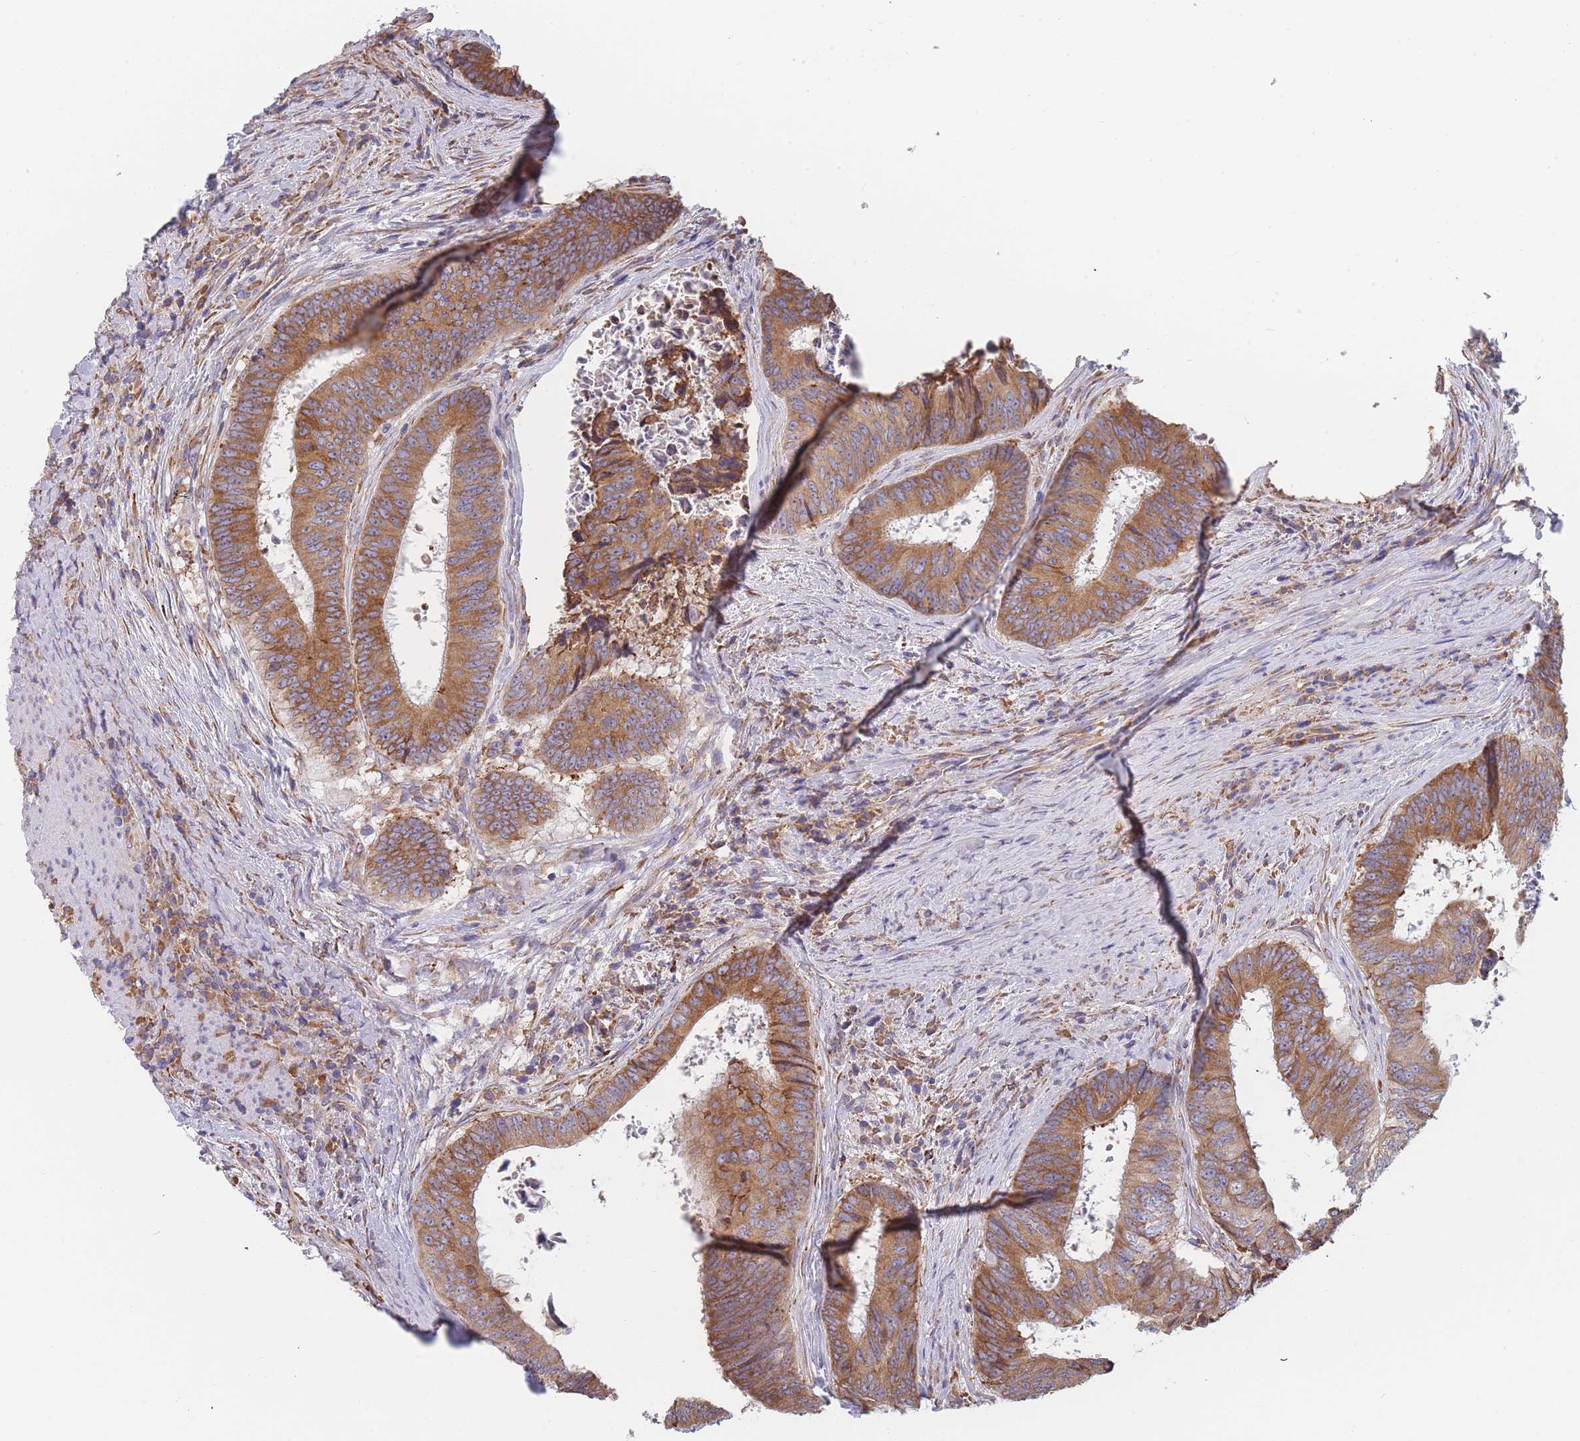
{"staining": {"intensity": "moderate", "quantity": ">75%", "location": "cytoplasmic/membranous"}, "tissue": "colorectal cancer", "cell_type": "Tumor cells", "image_type": "cancer", "snomed": [{"axis": "morphology", "description": "Adenocarcinoma, NOS"}, {"axis": "topography", "description": "Rectum"}], "caption": "This is an image of IHC staining of colorectal cancer (adenocarcinoma), which shows moderate positivity in the cytoplasmic/membranous of tumor cells.", "gene": "OR7C2", "patient": {"sex": "male", "age": 72}}